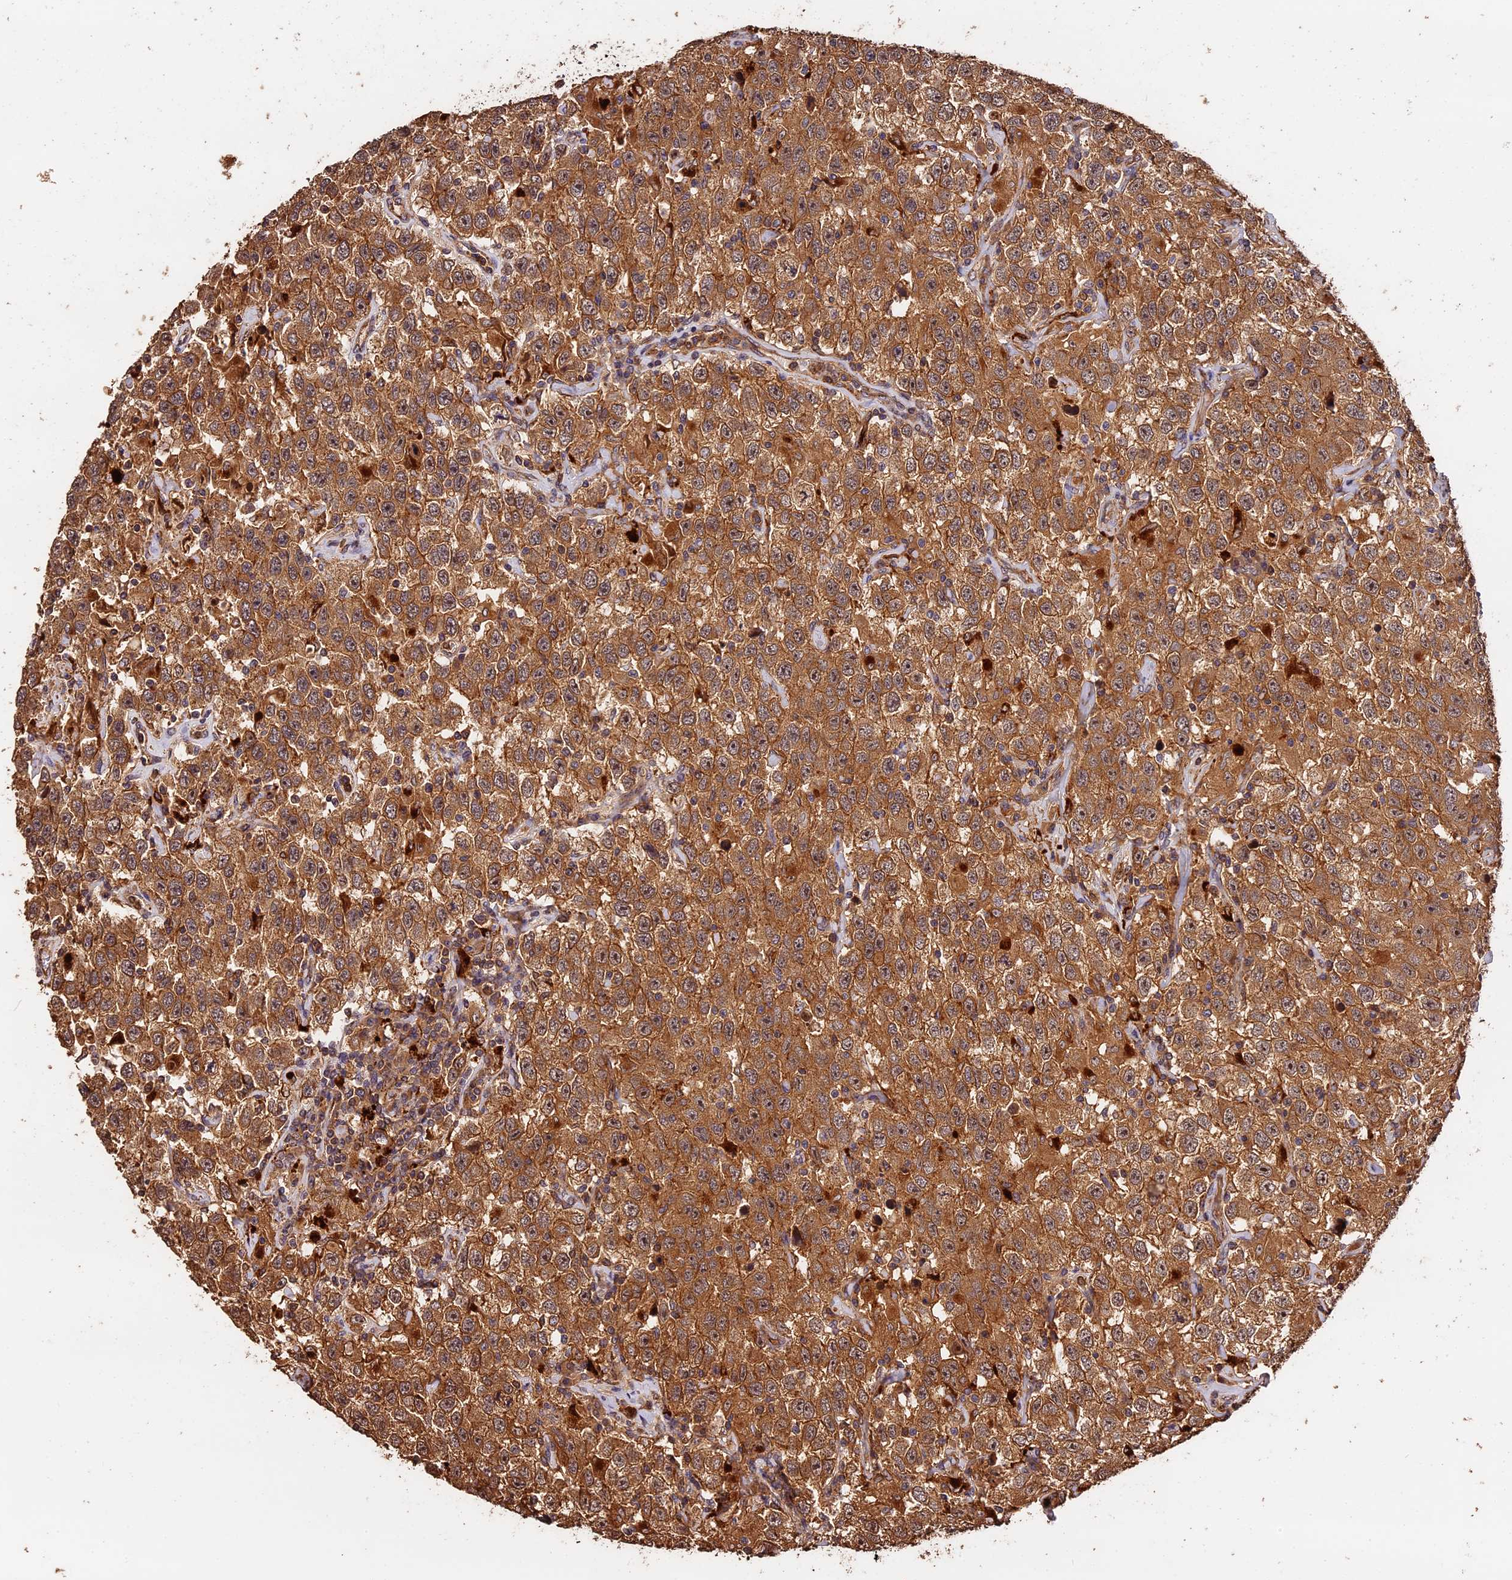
{"staining": {"intensity": "moderate", "quantity": ">75%", "location": "cytoplasmic/membranous"}, "tissue": "testis cancer", "cell_type": "Tumor cells", "image_type": "cancer", "snomed": [{"axis": "morphology", "description": "Seminoma, NOS"}, {"axis": "topography", "description": "Testis"}], "caption": "Testis cancer stained with IHC demonstrates moderate cytoplasmic/membranous positivity in about >75% of tumor cells.", "gene": "MMP15", "patient": {"sex": "male", "age": 41}}